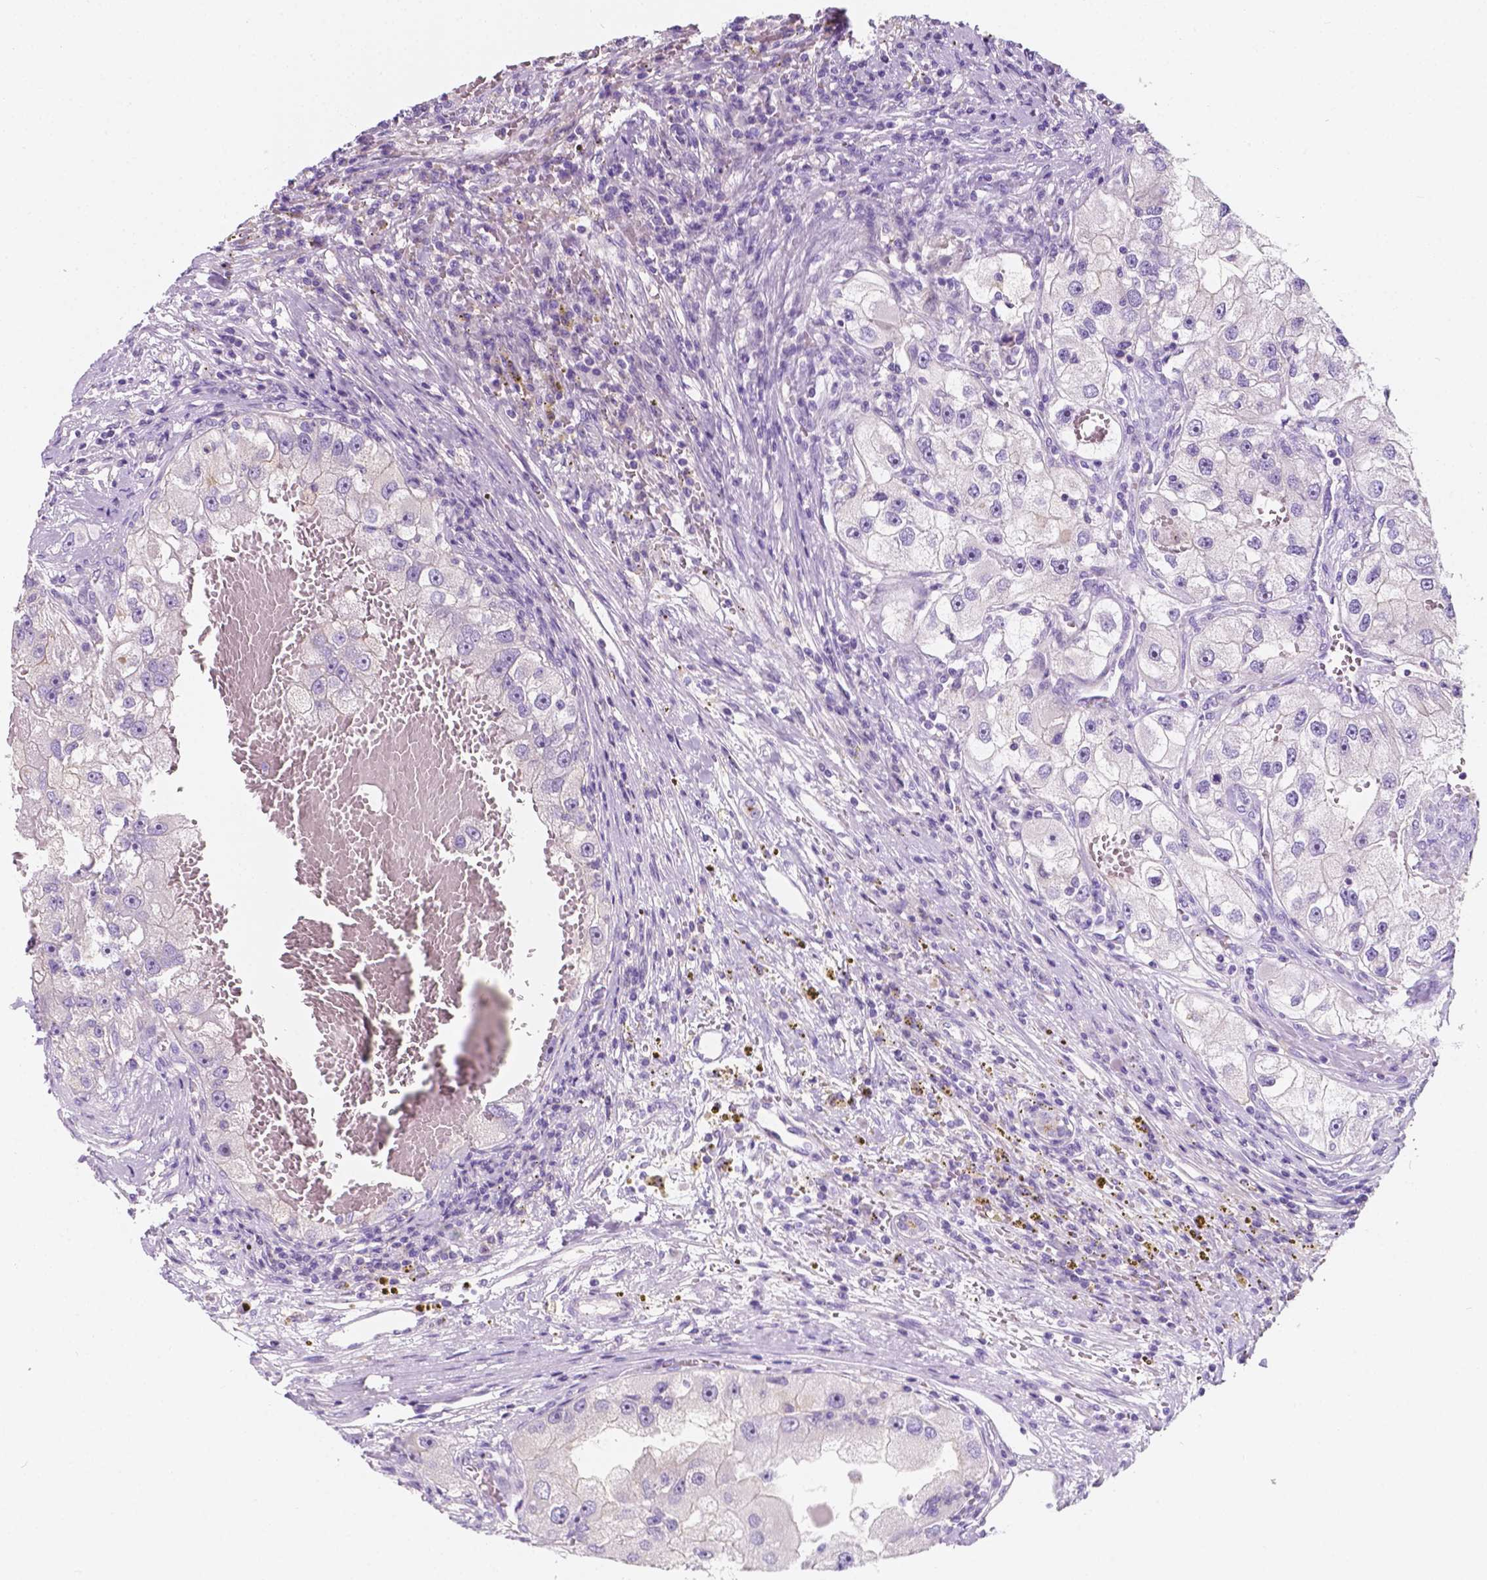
{"staining": {"intensity": "negative", "quantity": "none", "location": "none"}, "tissue": "renal cancer", "cell_type": "Tumor cells", "image_type": "cancer", "snomed": [{"axis": "morphology", "description": "Adenocarcinoma, NOS"}, {"axis": "topography", "description": "Kidney"}], "caption": "Human adenocarcinoma (renal) stained for a protein using immunohistochemistry displays no staining in tumor cells.", "gene": "SIRT2", "patient": {"sex": "male", "age": 63}}